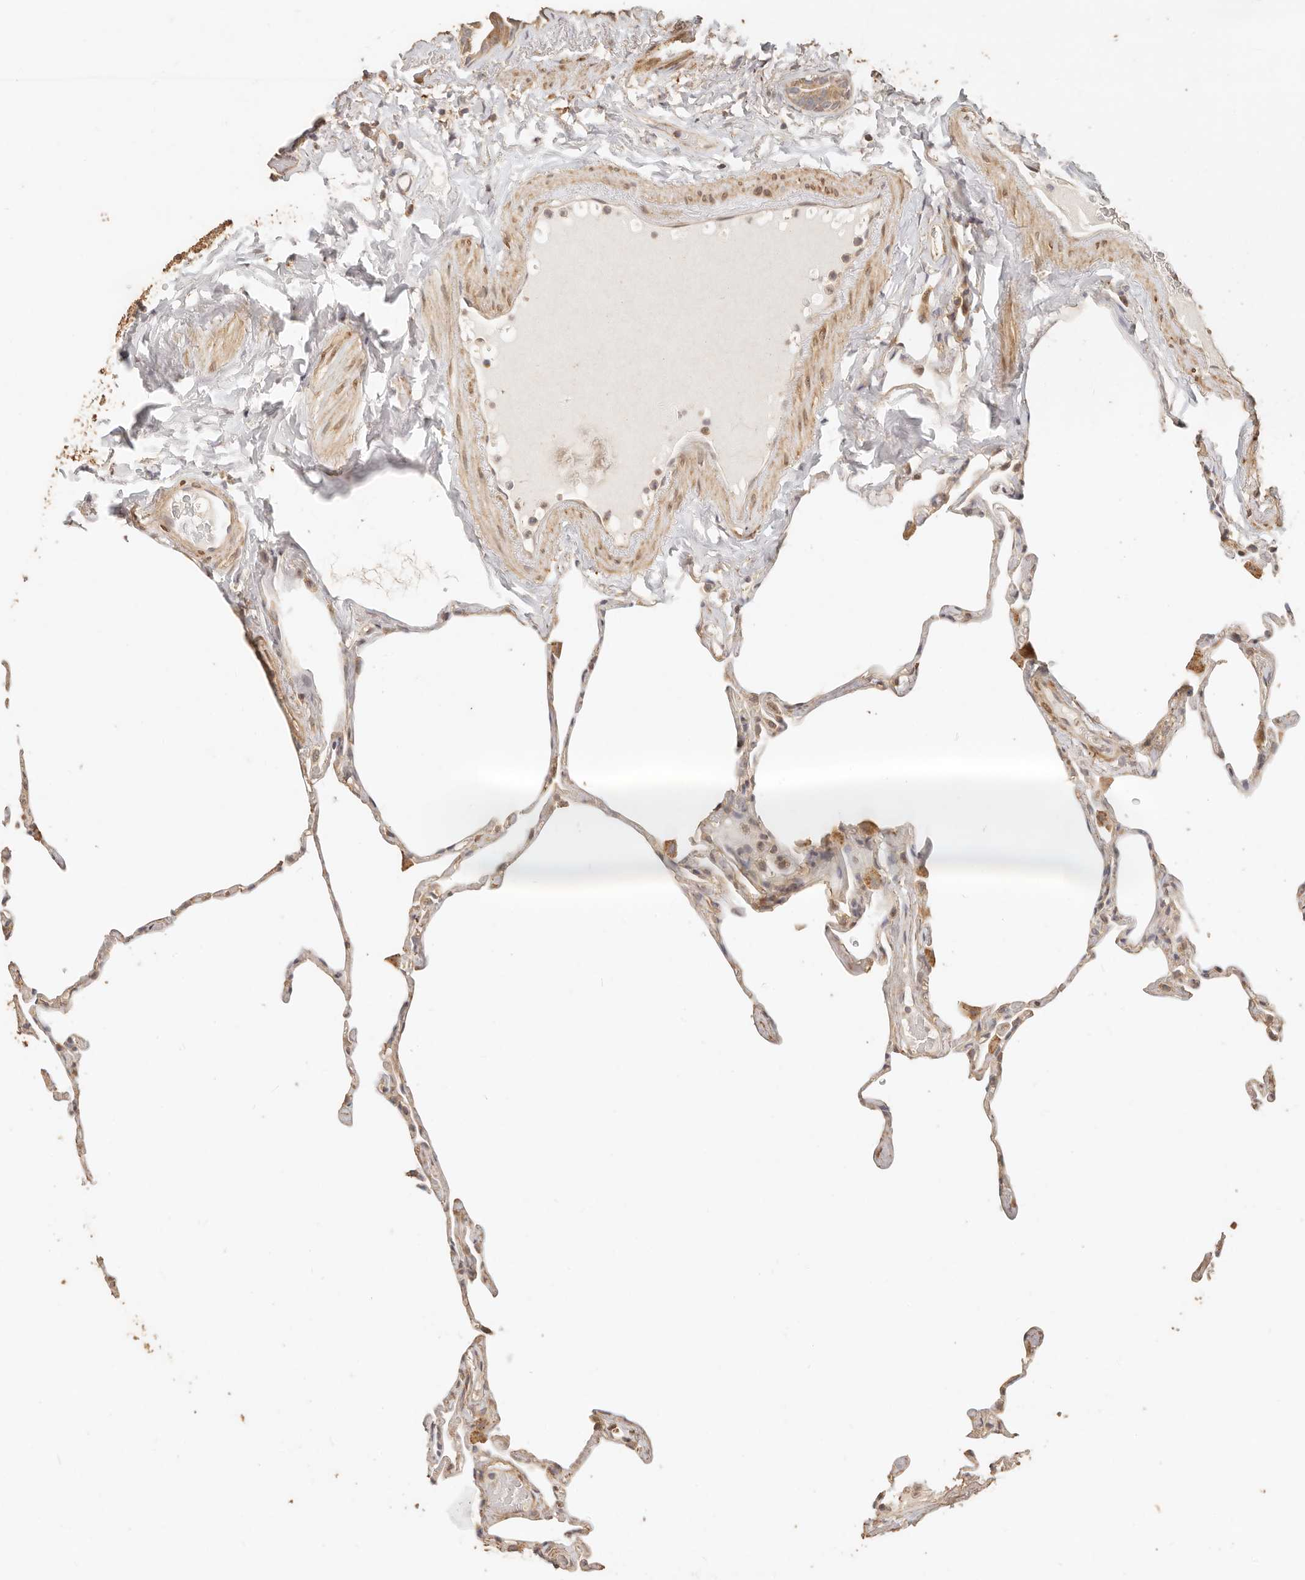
{"staining": {"intensity": "weak", "quantity": "<25%", "location": "cytoplasmic/membranous"}, "tissue": "lung", "cell_type": "Alveolar cells", "image_type": "normal", "snomed": [{"axis": "morphology", "description": "Normal tissue, NOS"}, {"axis": "topography", "description": "Lung"}], "caption": "This is an immunohistochemistry image of benign human lung. There is no staining in alveolar cells.", "gene": "PTPN22", "patient": {"sex": "male", "age": 65}}